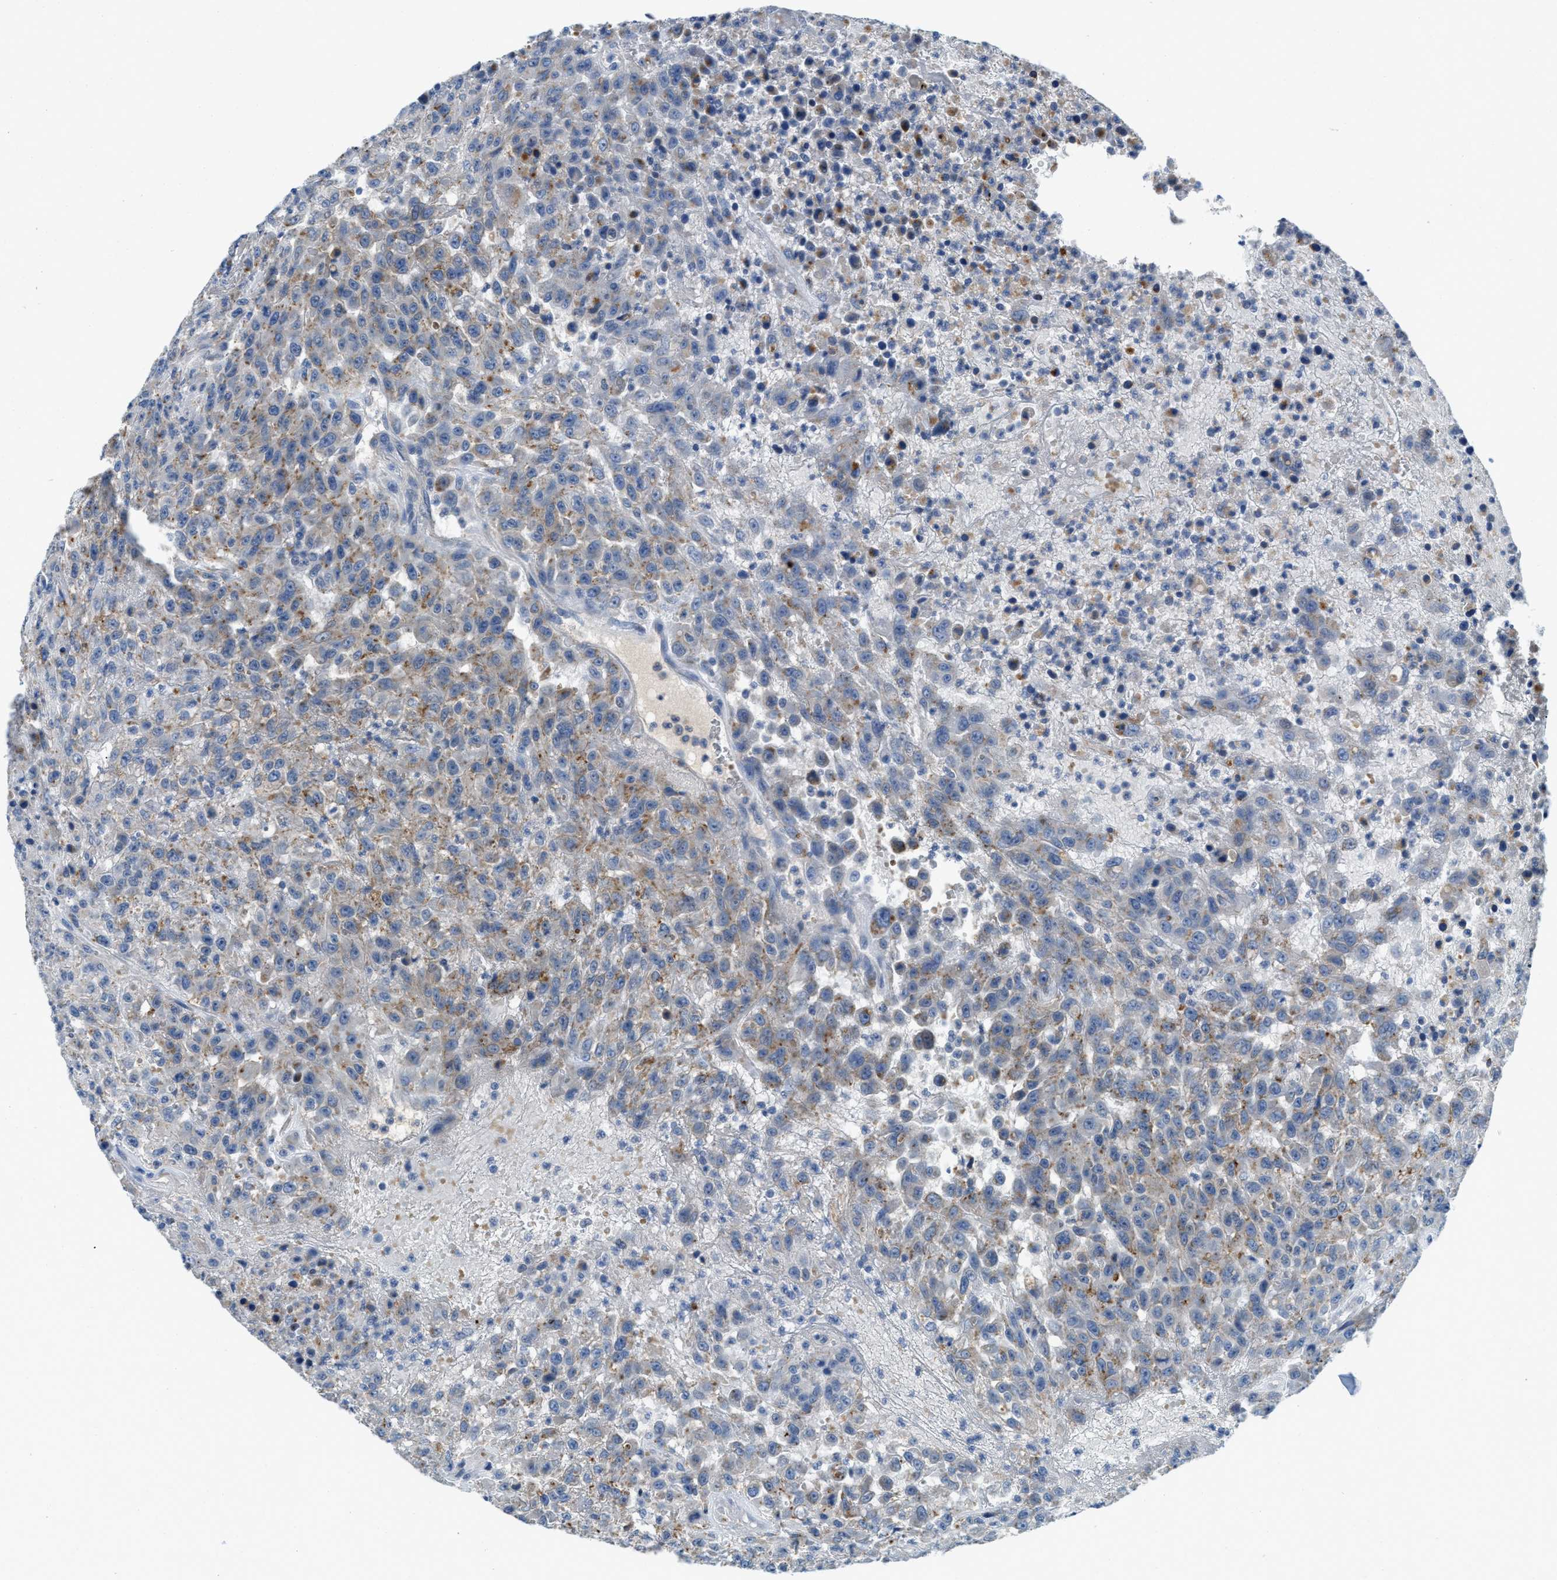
{"staining": {"intensity": "moderate", "quantity": "25%-75%", "location": "cytoplasmic/membranous"}, "tissue": "urothelial cancer", "cell_type": "Tumor cells", "image_type": "cancer", "snomed": [{"axis": "morphology", "description": "Urothelial carcinoma, High grade"}, {"axis": "topography", "description": "Urinary bladder"}], "caption": "Immunohistochemistry (IHC) histopathology image of neoplastic tissue: human high-grade urothelial carcinoma stained using immunohistochemistry (IHC) demonstrates medium levels of moderate protein expression localized specifically in the cytoplasmic/membranous of tumor cells, appearing as a cytoplasmic/membranous brown color.", "gene": "TSPAN3", "patient": {"sex": "male", "age": 46}}